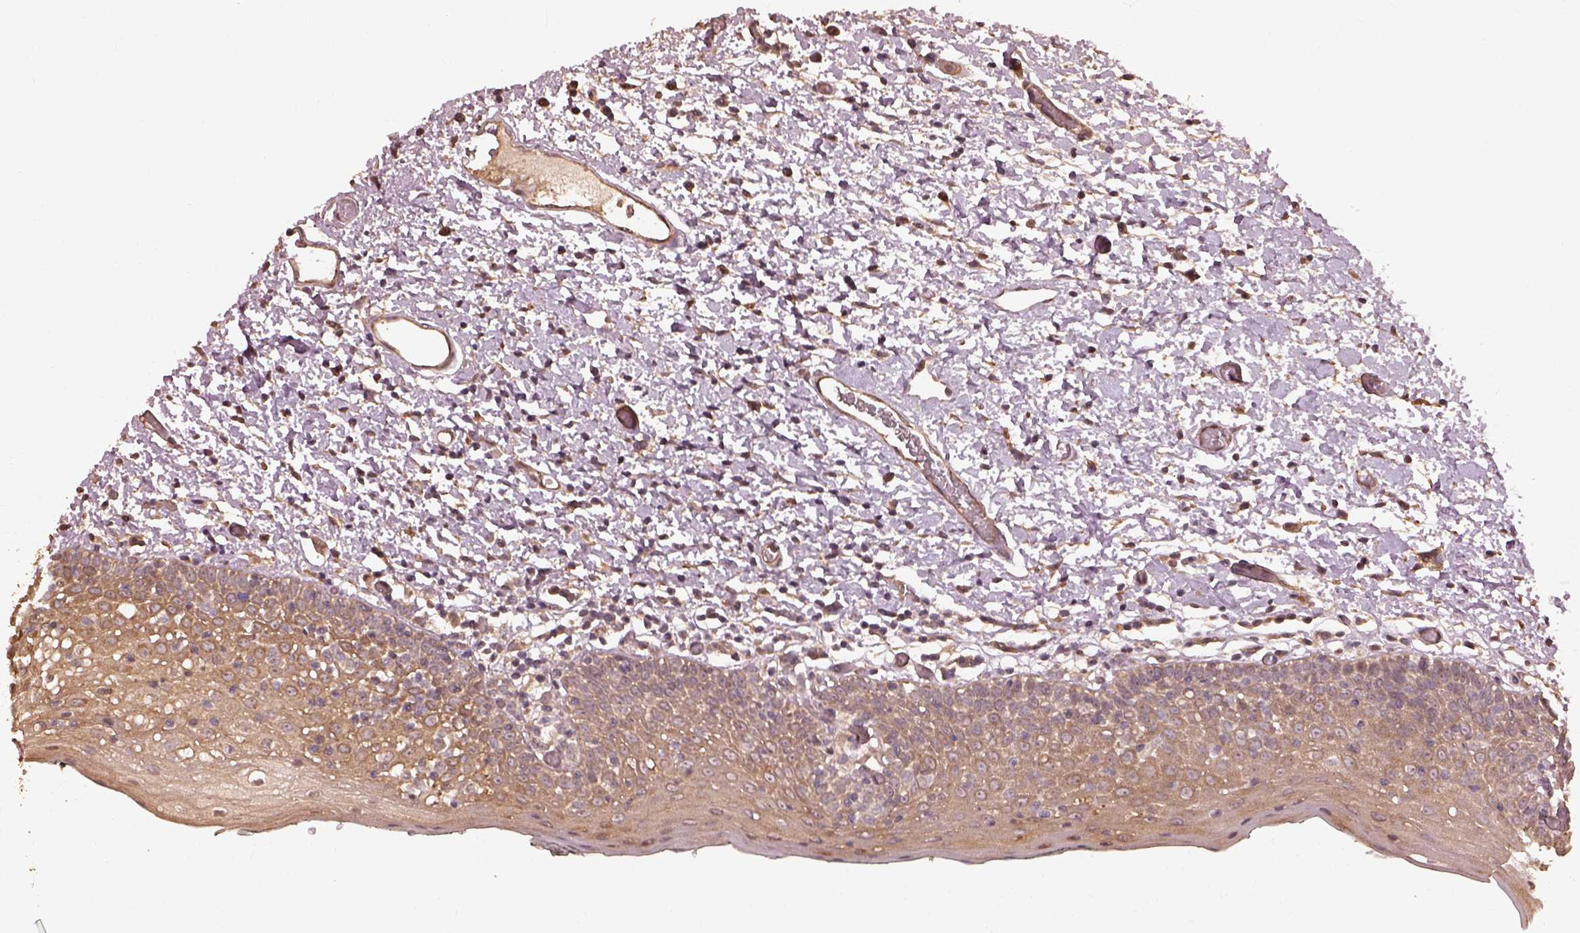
{"staining": {"intensity": "moderate", "quantity": ">75%", "location": "cytoplasmic/membranous"}, "tissue": "oral mucosa", "cell_type": "Squamous epithelial cells", "image_type": "normal", "snomed": [{"axis": "morphology", "description": "Normal tissue, NOS"}, {"axis": "morphology", "description": "Squamous cell carcinoma, NOS"}, {"axis": "topography", "description": "Oral tissue"}, {"axis": "topography", "description": "Head-Neck"}], "caption": "A medium amount of moderate cytoplasmic/membranous staining is appreciated in approximately >75% of squamous epithelial cells in unremarkable oral mucosa.", "gene": "METTL4", "patient": {"sex": "male", "age": 69}}